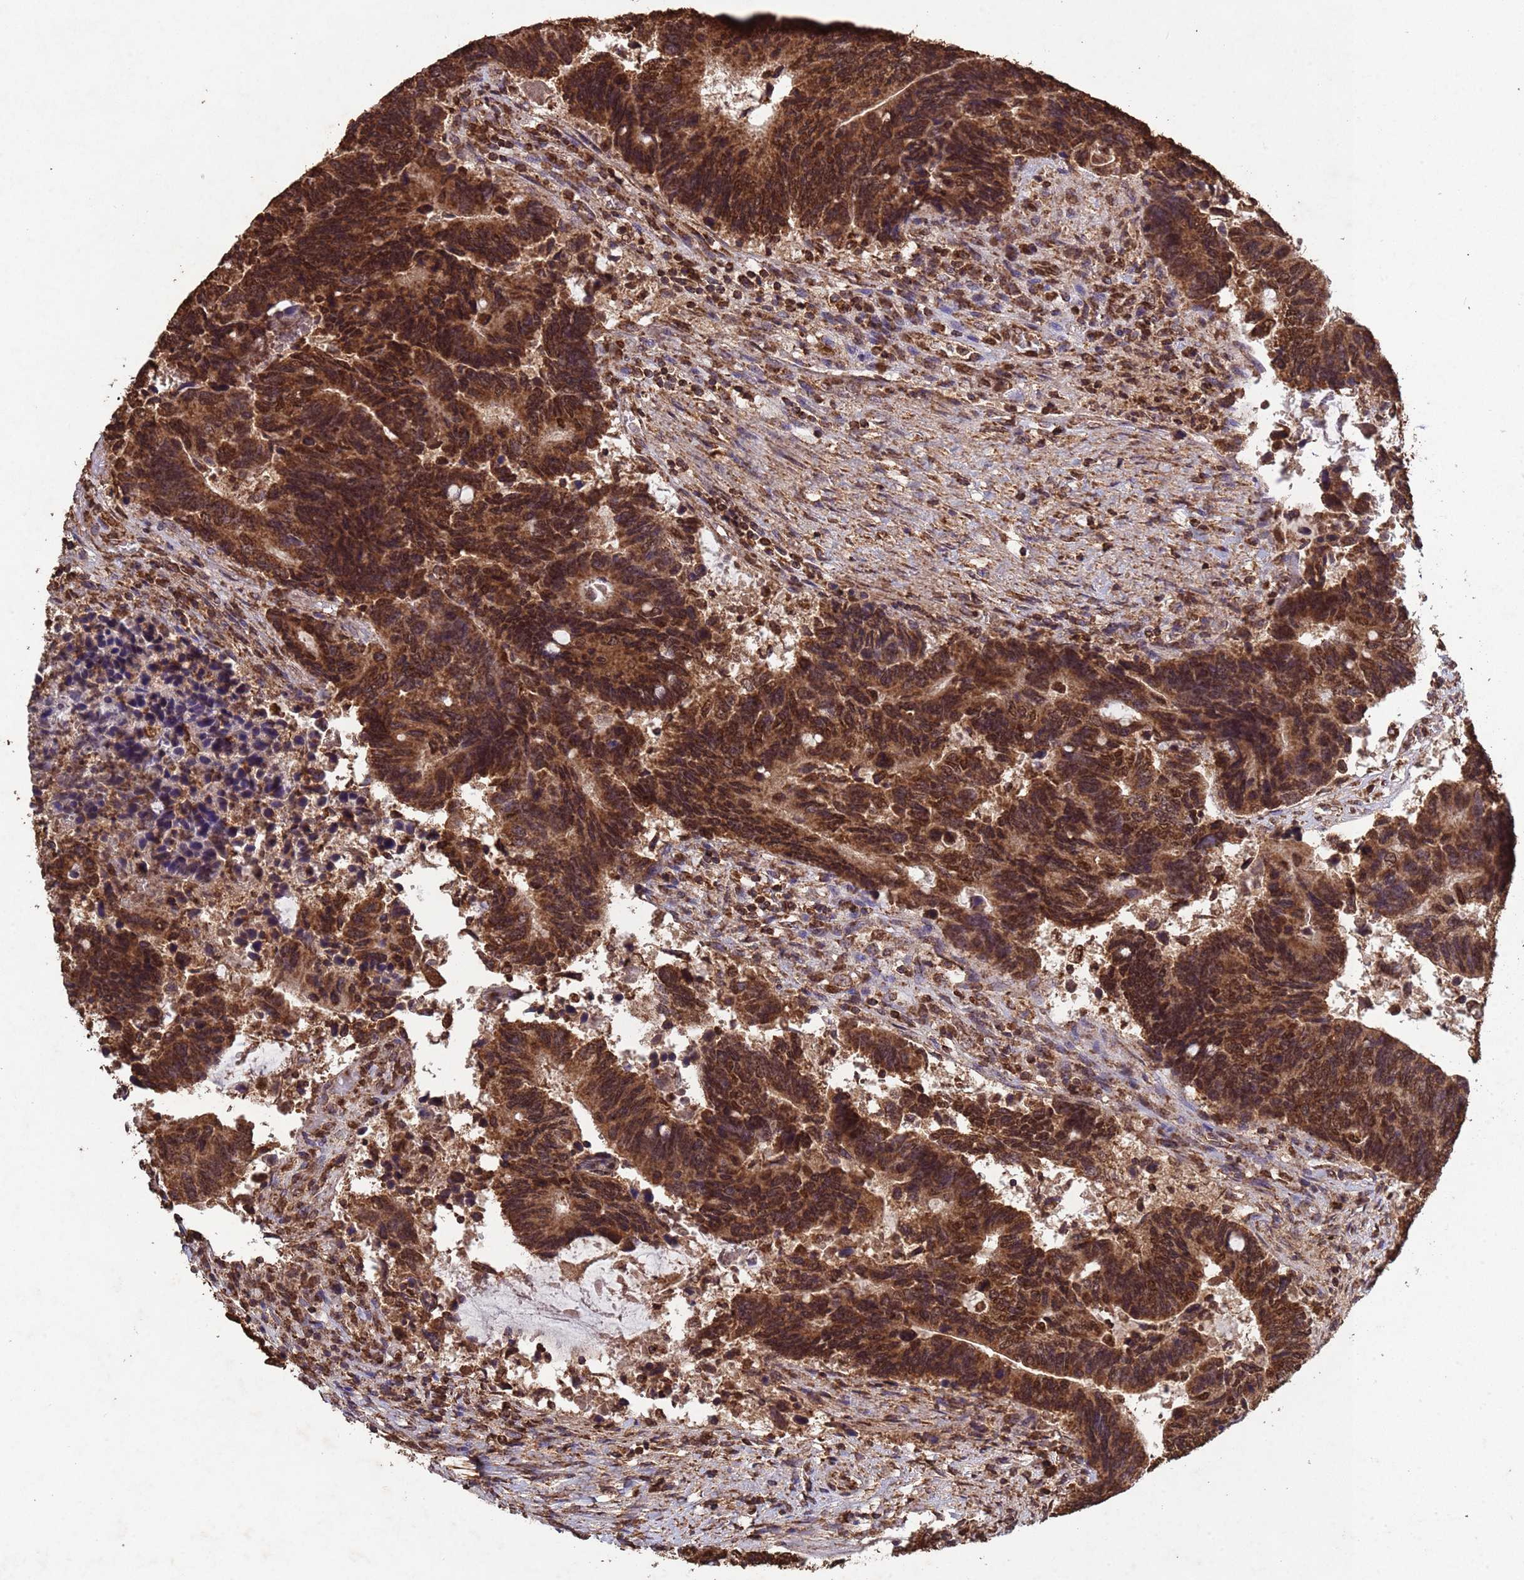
{"staining": {"intensity": "strong", "quantity": ">75%", "location": "cytoplasmic/membranous,nuclear"}, "tissue": "colorectal cancer", "cell_type": "Tumor cells", "image_type": "cancer", "snomed": [{"axis": "morphology", "description": "Adenocarcinoma, NOS"}, {"axis": "topography", "description": "Colon"}], "caption": "DAB (3,3'-diaminobenzidine) immunohistochemical staining of colorectal cancer (adenocarcinoma) exhibits strong cytoplasmic/membranous and nuclear protein staining in about >75% of tumor cells.", "gene": "HDAC10", "patient": {"sex": "male", "age": 87}}